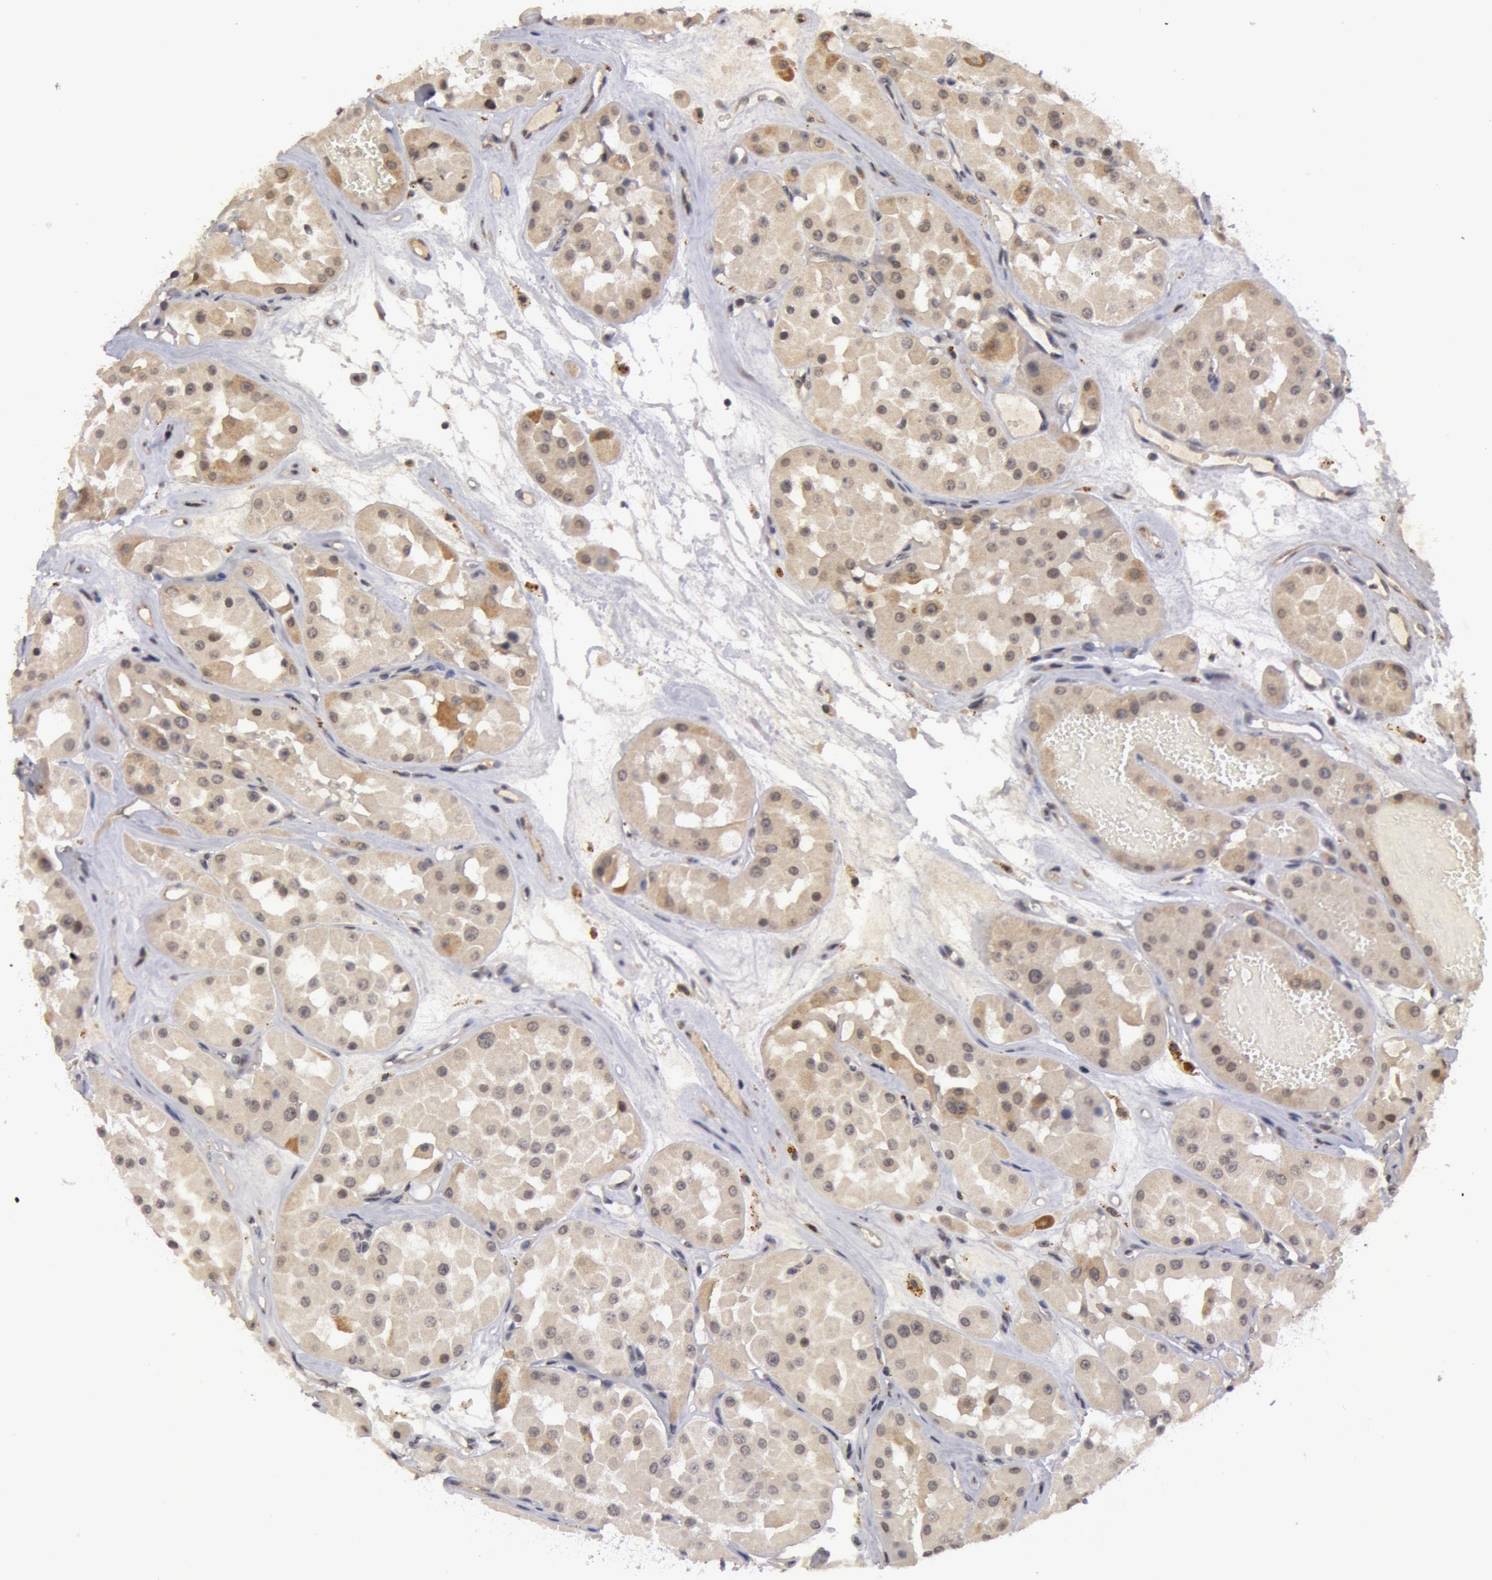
{"staining": {"intensity": "weak", "quantity": ">75%", "location": "cytoplasmic/membranous"}, "tissue": "renal cancer", "cell_type": "Tumor cells", "image_type": "cancer", "snomed": [{"axis": "morphology", "description": "Adenocarcinoma, uncertain malignant potential"}, {"axis": "topography", "description": "Kidney"}], "caption": "A brown stain shows weak cytoplasmic/membranous expression of a protein in renal cancer tumor cells.", "gene": "SYTL4", "patient": {"sex": "male", "age": 63}}